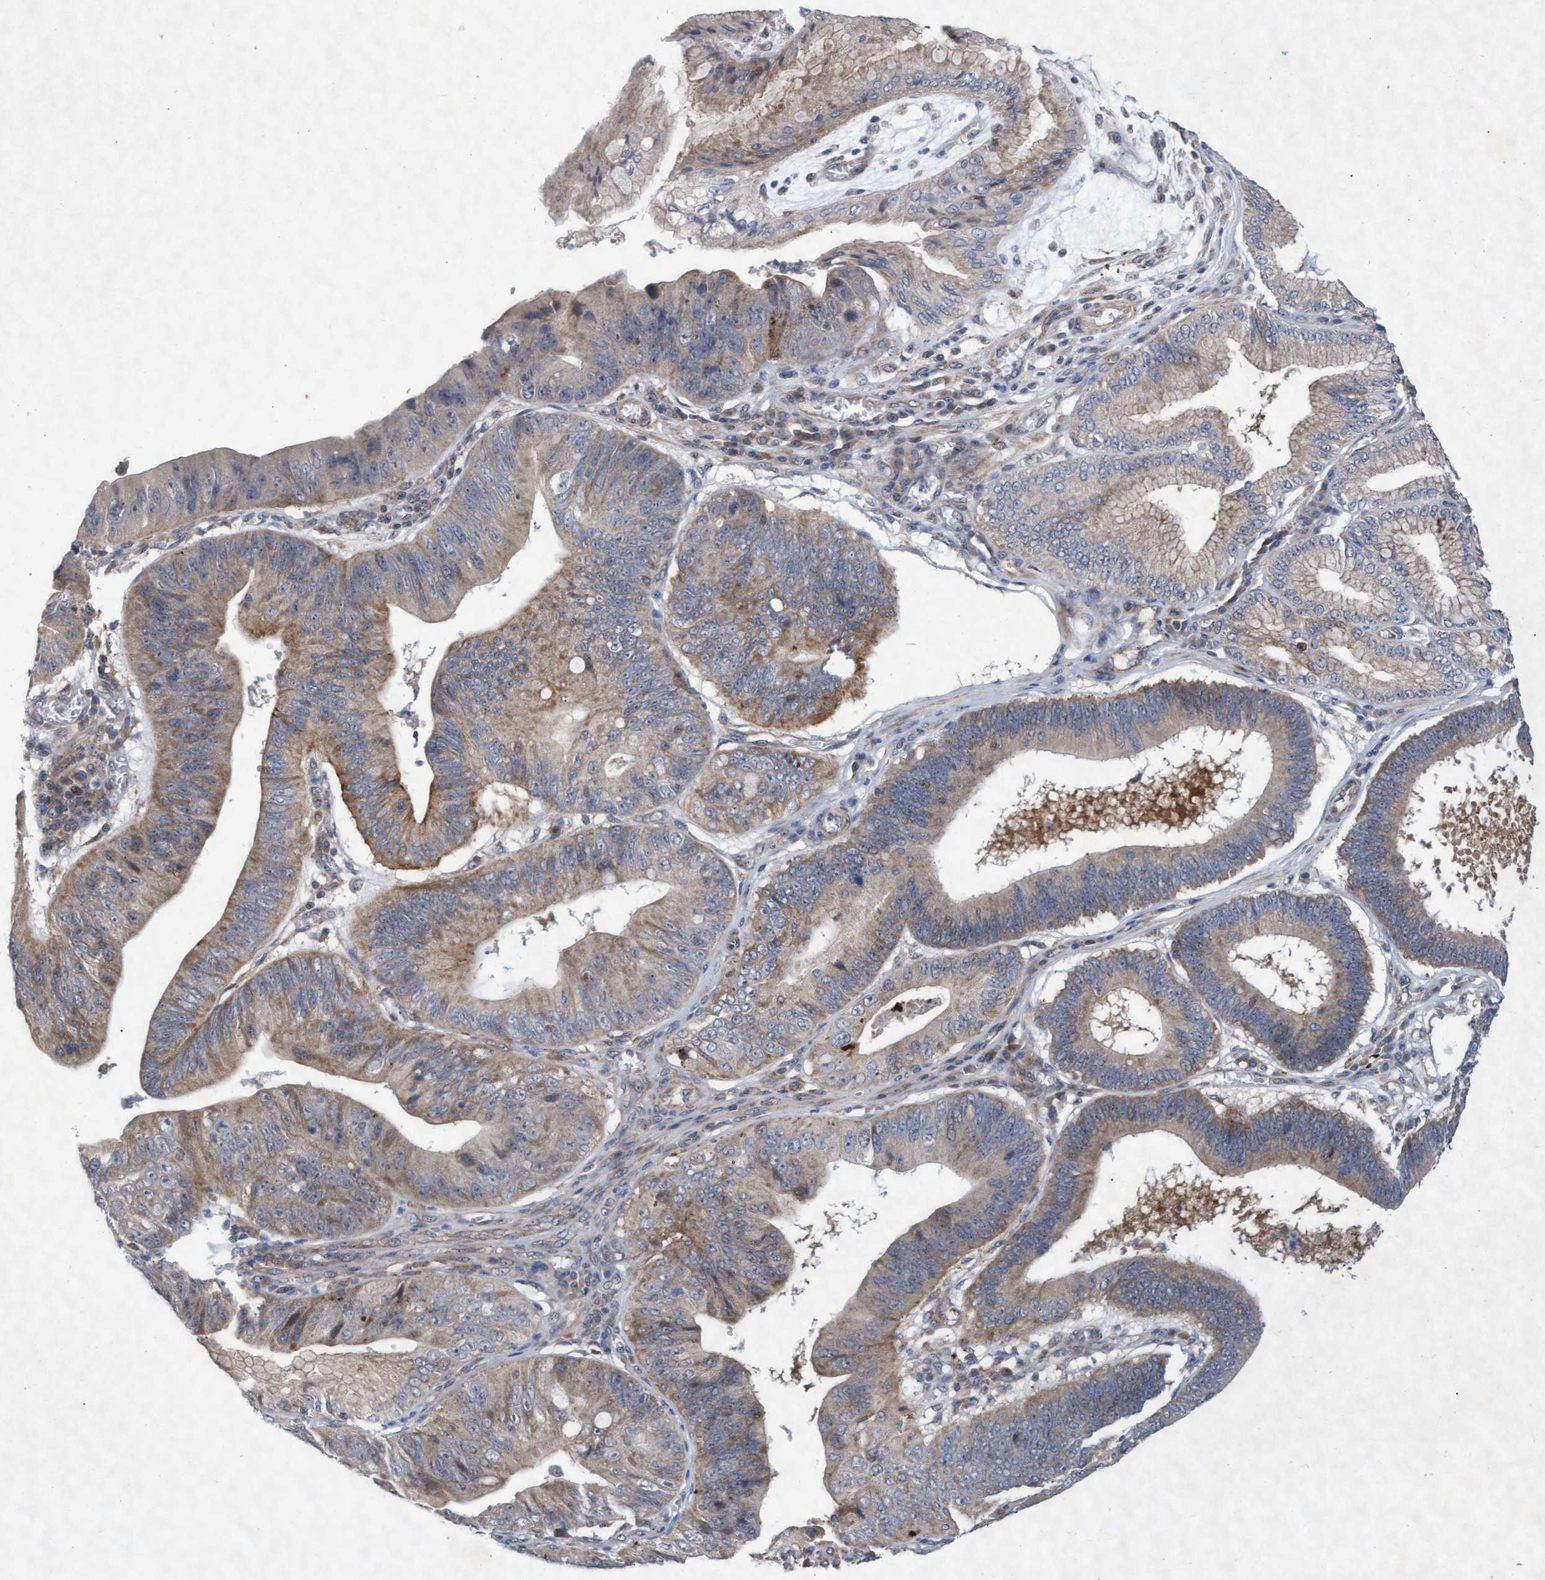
{"staining": {"intensity": "weak", "quantity": ">75%", "location": "cytoplasmic/membranous"}, "tissue": "stomach cancer", "cell_type": "Tumor cells", "image_type": "cancer", "snomed": [{"axis": "morphology", "description": "Adenocarcinoma, NOS"}, {"axis": "topography", "description": "Stomach"}], "caption": "Stomach cancer was stained to show a protein in brown. There is low levels of weak cytoplasmic/membranous expression in approximately >75% of tumor cells. (brown staining indicates protein expression, while blue staining denotes nuclei).", "gene": "ABCF2", "patient": {"sex": "male", "age": 59}}